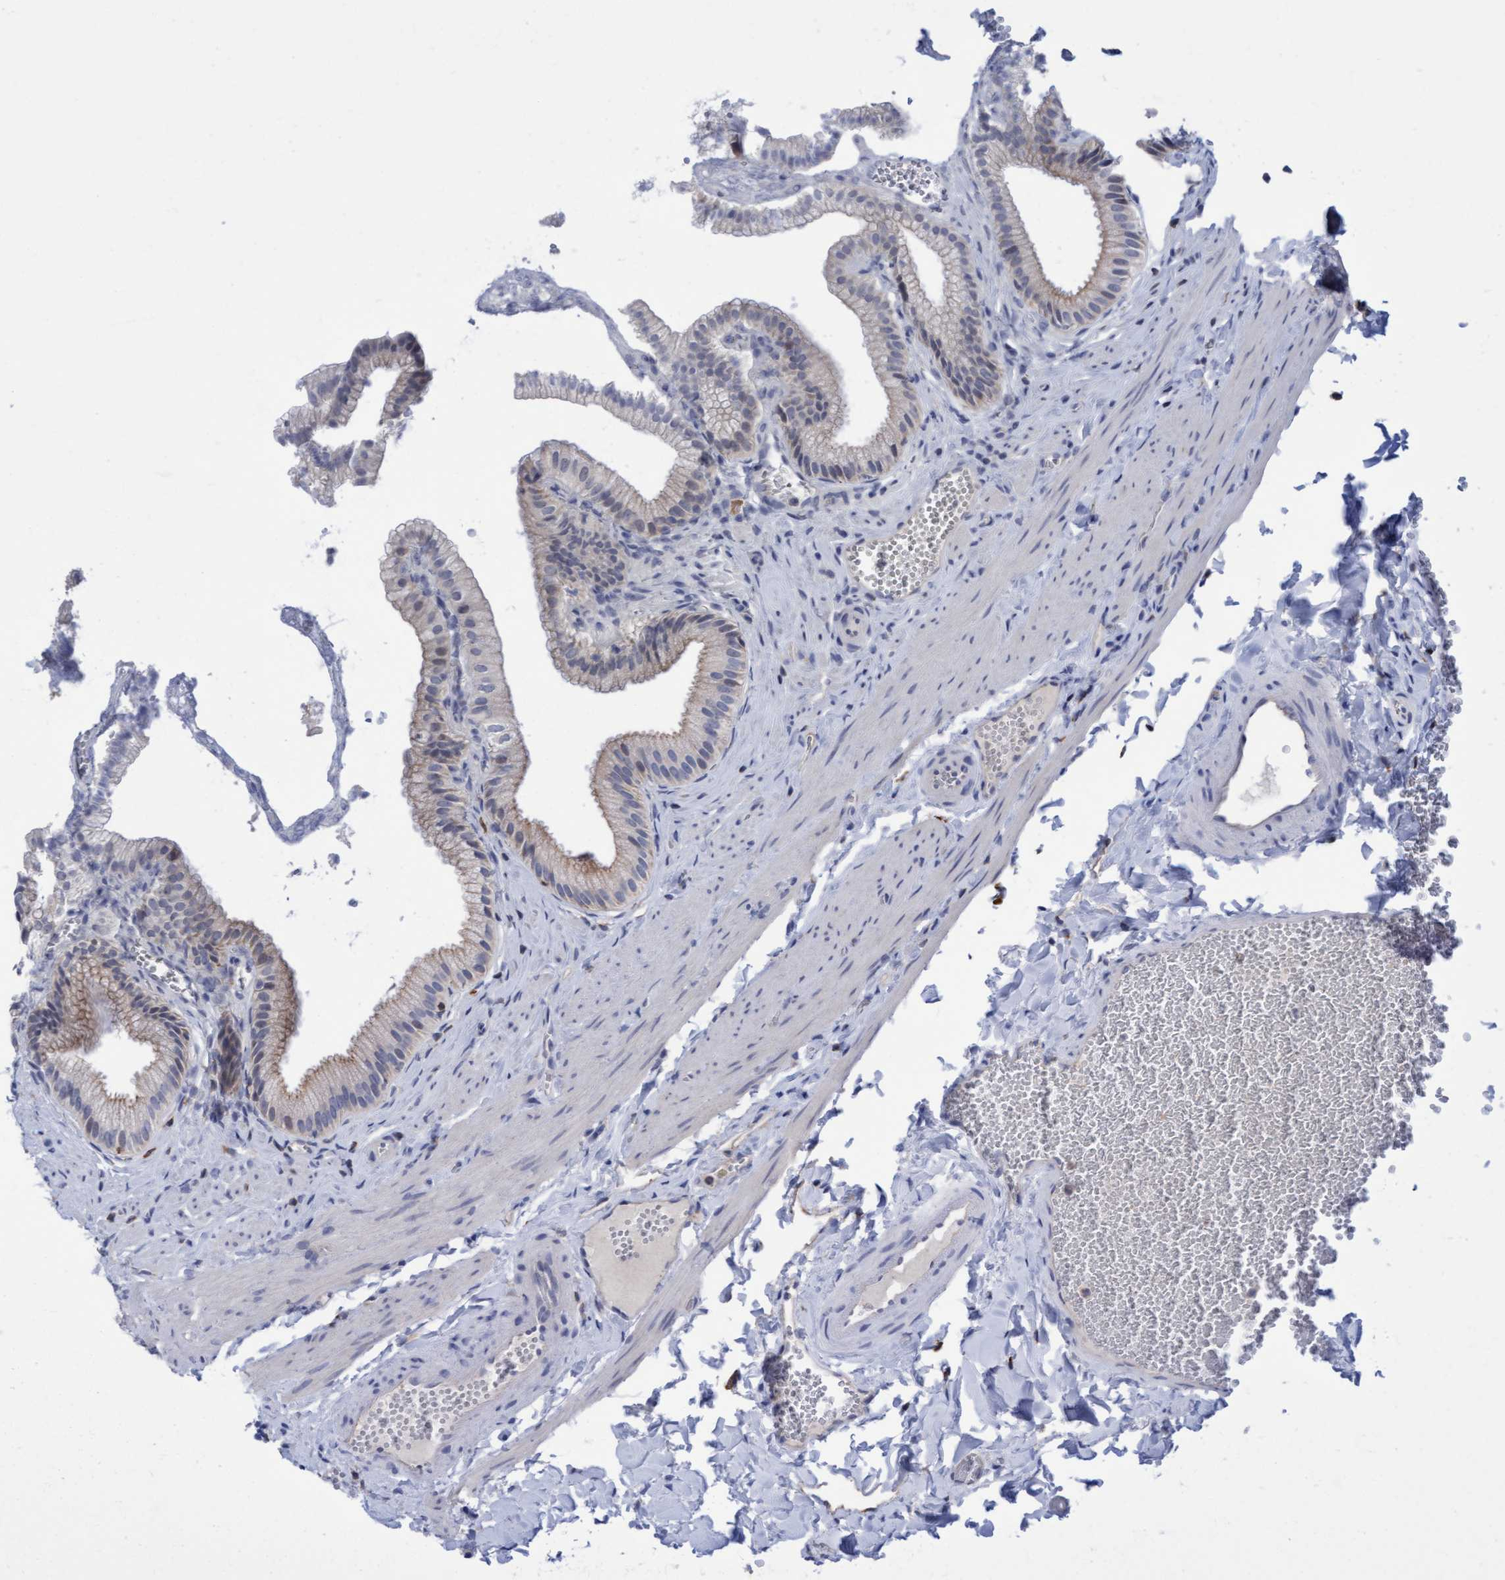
{"staining": {"intensity": "weak", "quantity": "25%-75%", "location": "cytoplasmic/membranous"}, "tissue": "gallbladder", "cell_type": "Glandular cells", "image_type": "normal", "snomed": [{"axis": "morphology", "description": "Normal tissue, NOS"}, {"axis": "topography", "description": "Gallbladder"}], "caption": "Immunohistochemical staining of unremarkable human gallbladder shows low levels of weak cytoplasmic/membranous positivity in about 25%-75% of glandular cells. The protein is stained brown, and the nuclei are stained in blue (DAB (3,3'-diaminobenzidine) IHC with brightfield microscopy, high magnification).", "gene": "FNBP1", "patient": {"sex": "male", "age": 38}}